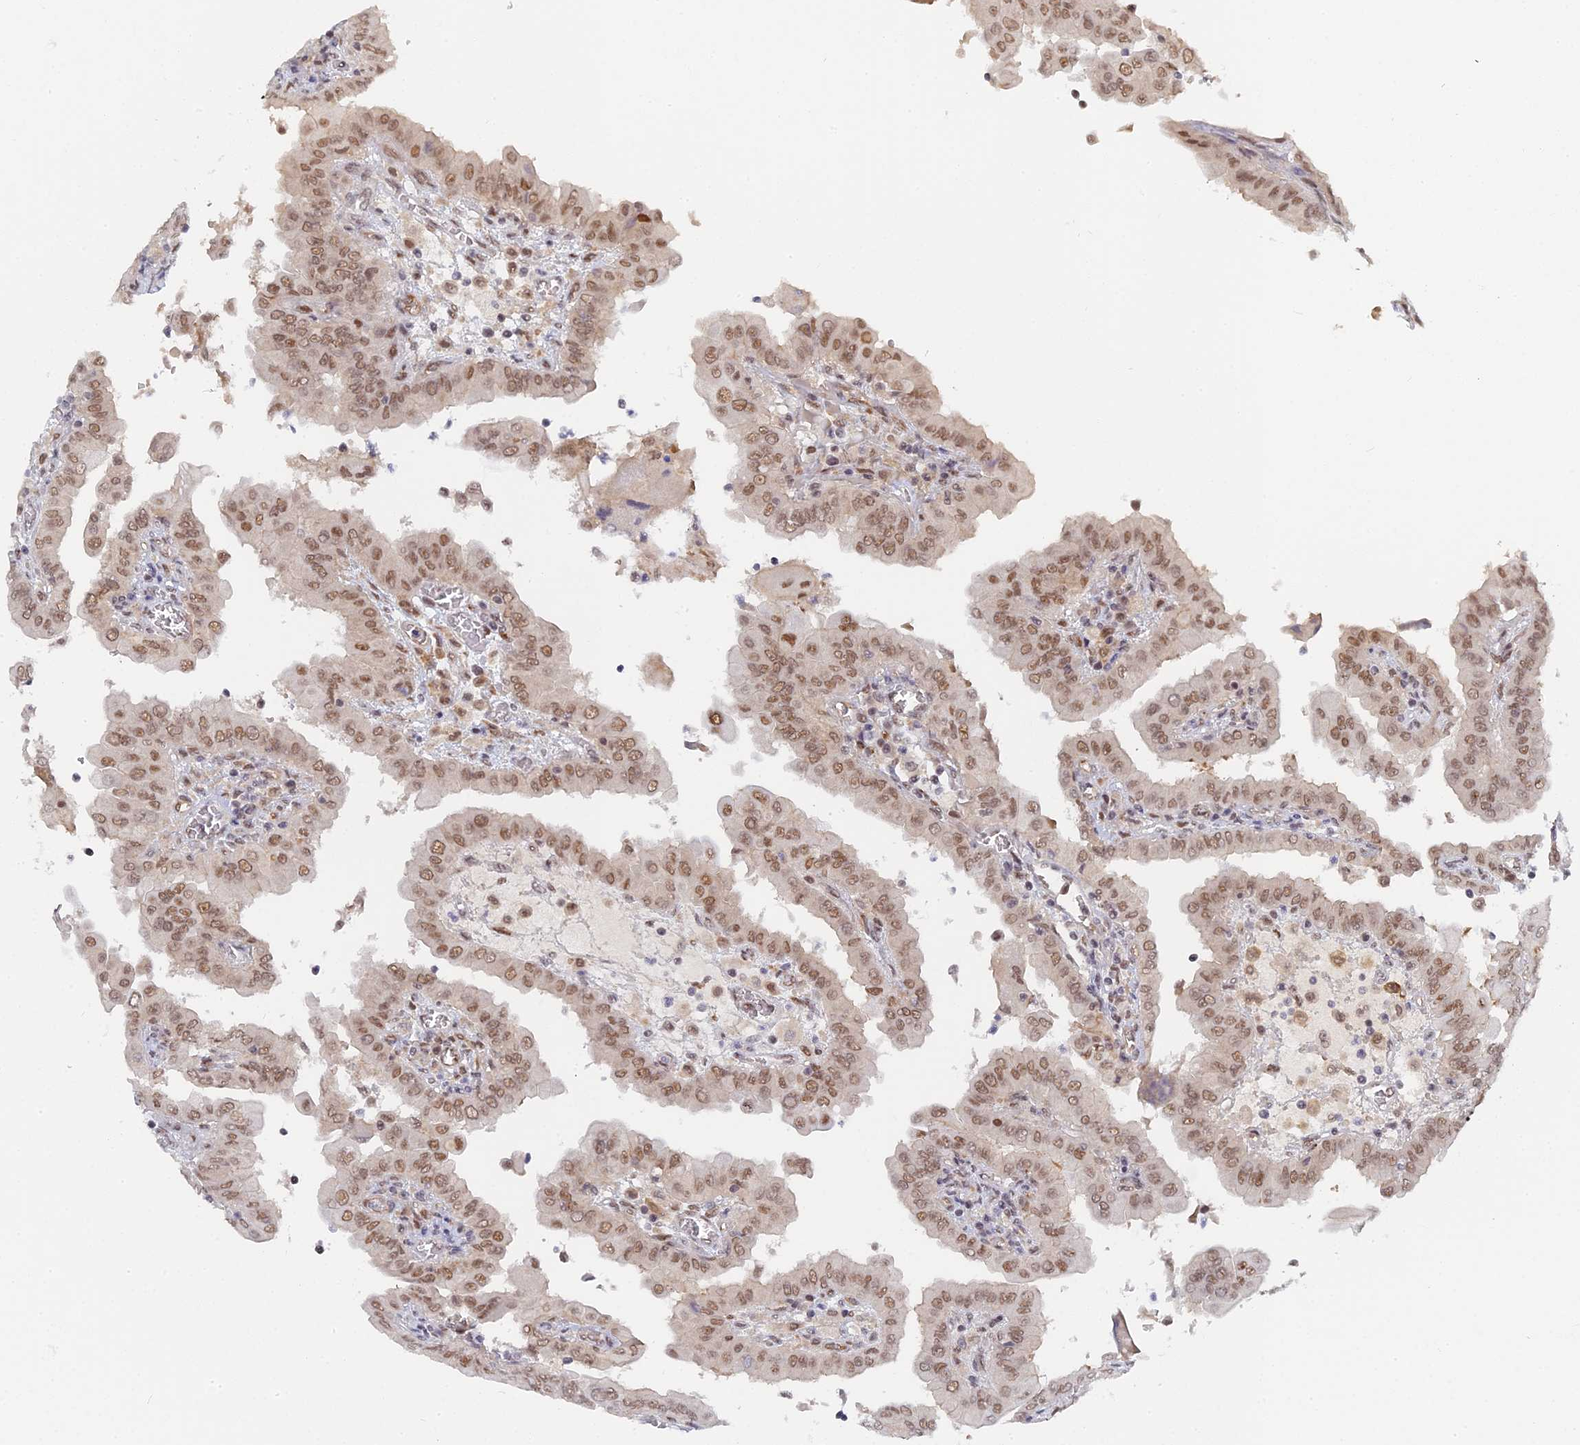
{"staining": {"intensity": "moderate", "quantity": ">75%", "location": "nuclear"}, "tissue": "thyroid cancer", "cell_type": "Tumor cells", "image_type": "cancer", "snomed": [{"axis": "morphology", "description": "Papillary adenocarcinoma, NOS"}, {"axis": "topography", "description": "Thyroid gland"}], "caption": "Human thyroid cancer (papillary adenocarcinoma) stained with a protein marker demonstrates moderate staining in tumor cells.", "gene": "CCDC85A", "patient": {"sex": "male", "age": 33}}